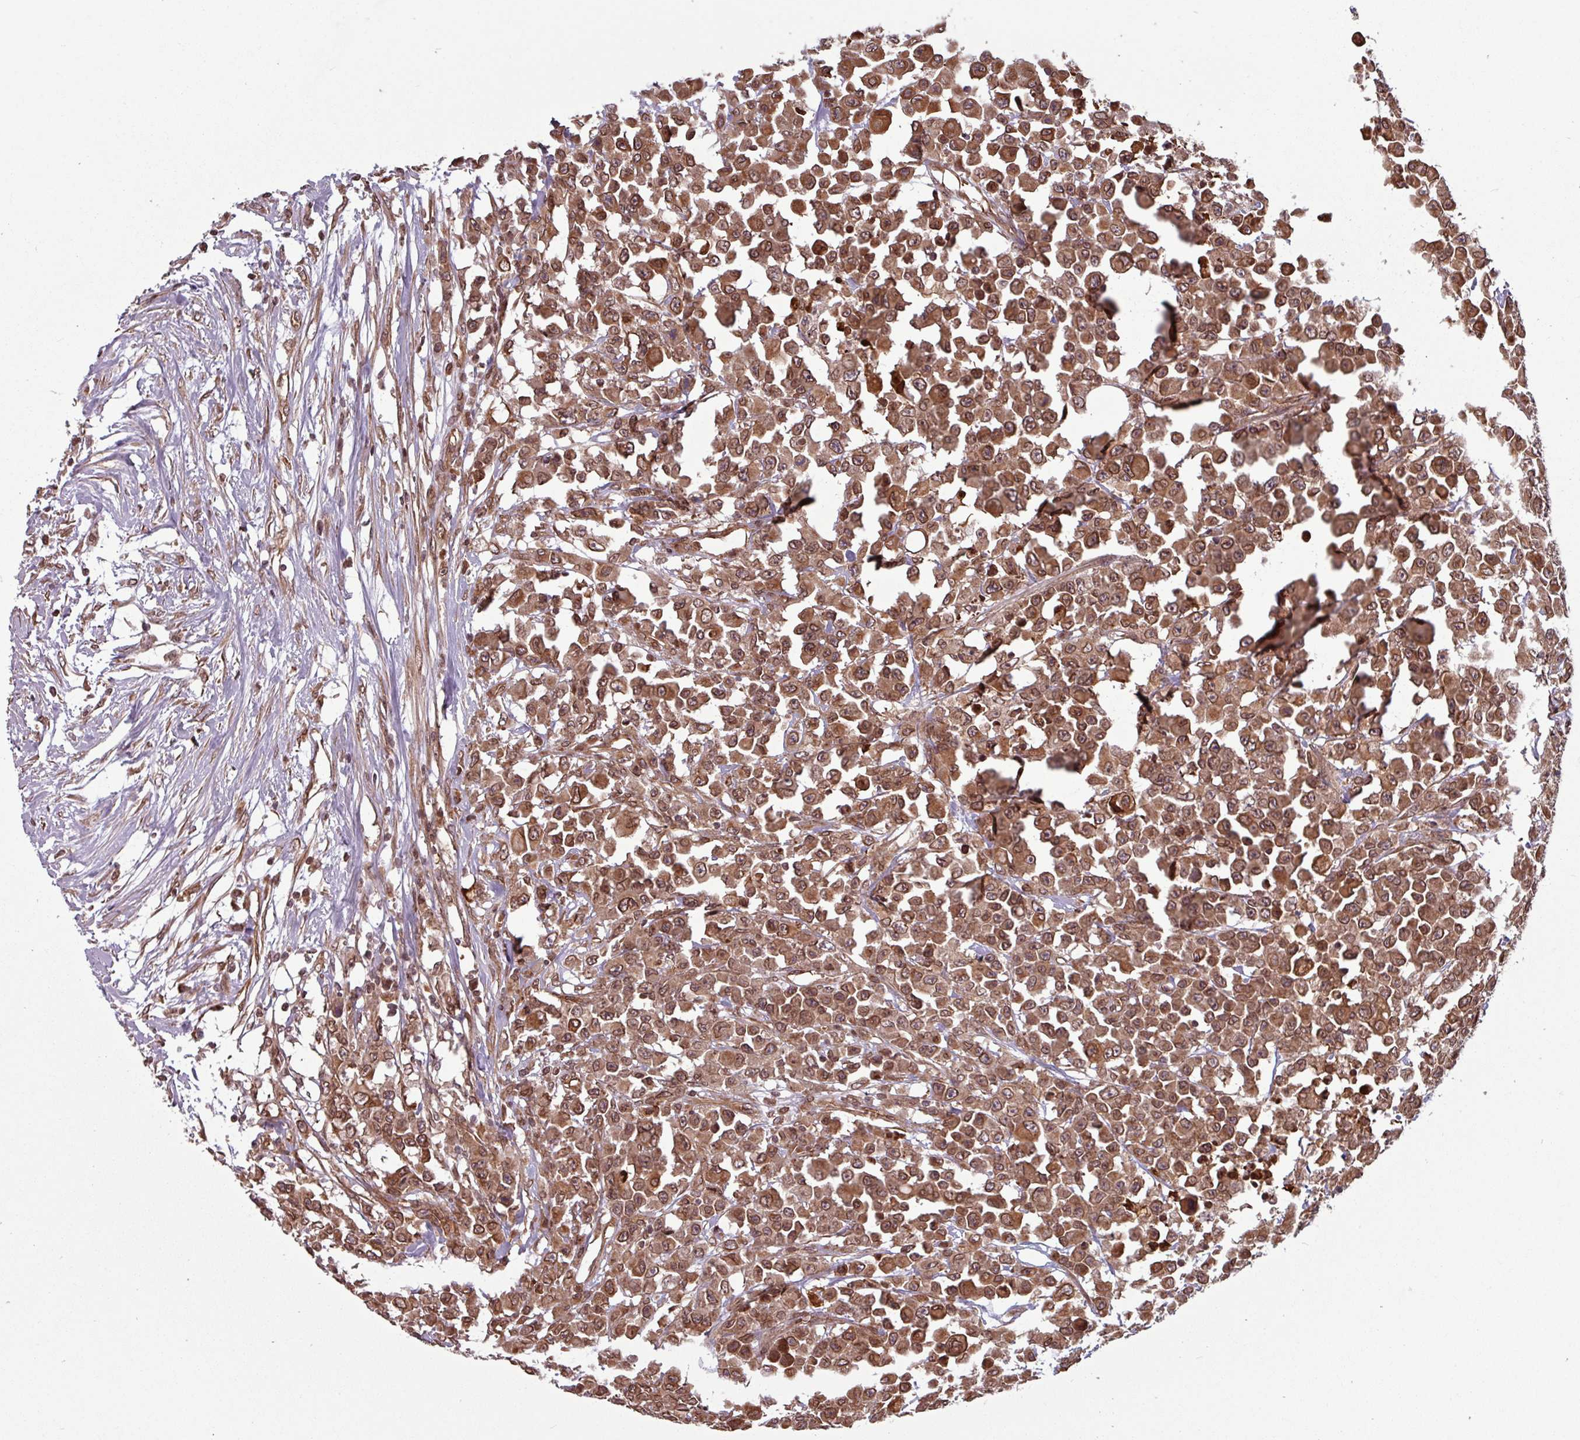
{"staining": {"intensity": "moderate", "quantity": ">75%", "location": "cytoplasmic/membranous,nuclear"}, "tissue": "colorectal cancer", "cell_type": "Tumor cells", "image_type": "cancer", "snomed": [{"axis": "morphology", "description": "Adenocarcinoma, NOS"}, {"axis": "topography", "description": "Colon"}], "caption": "Moderate cytoplasmic/membranous and nuclear positivity is present in approximately >75% of tumor cells in adenocarcinoma (colorectal).", "gene": "RBM4B", "patient": {"sex": "male", "age": 51}}